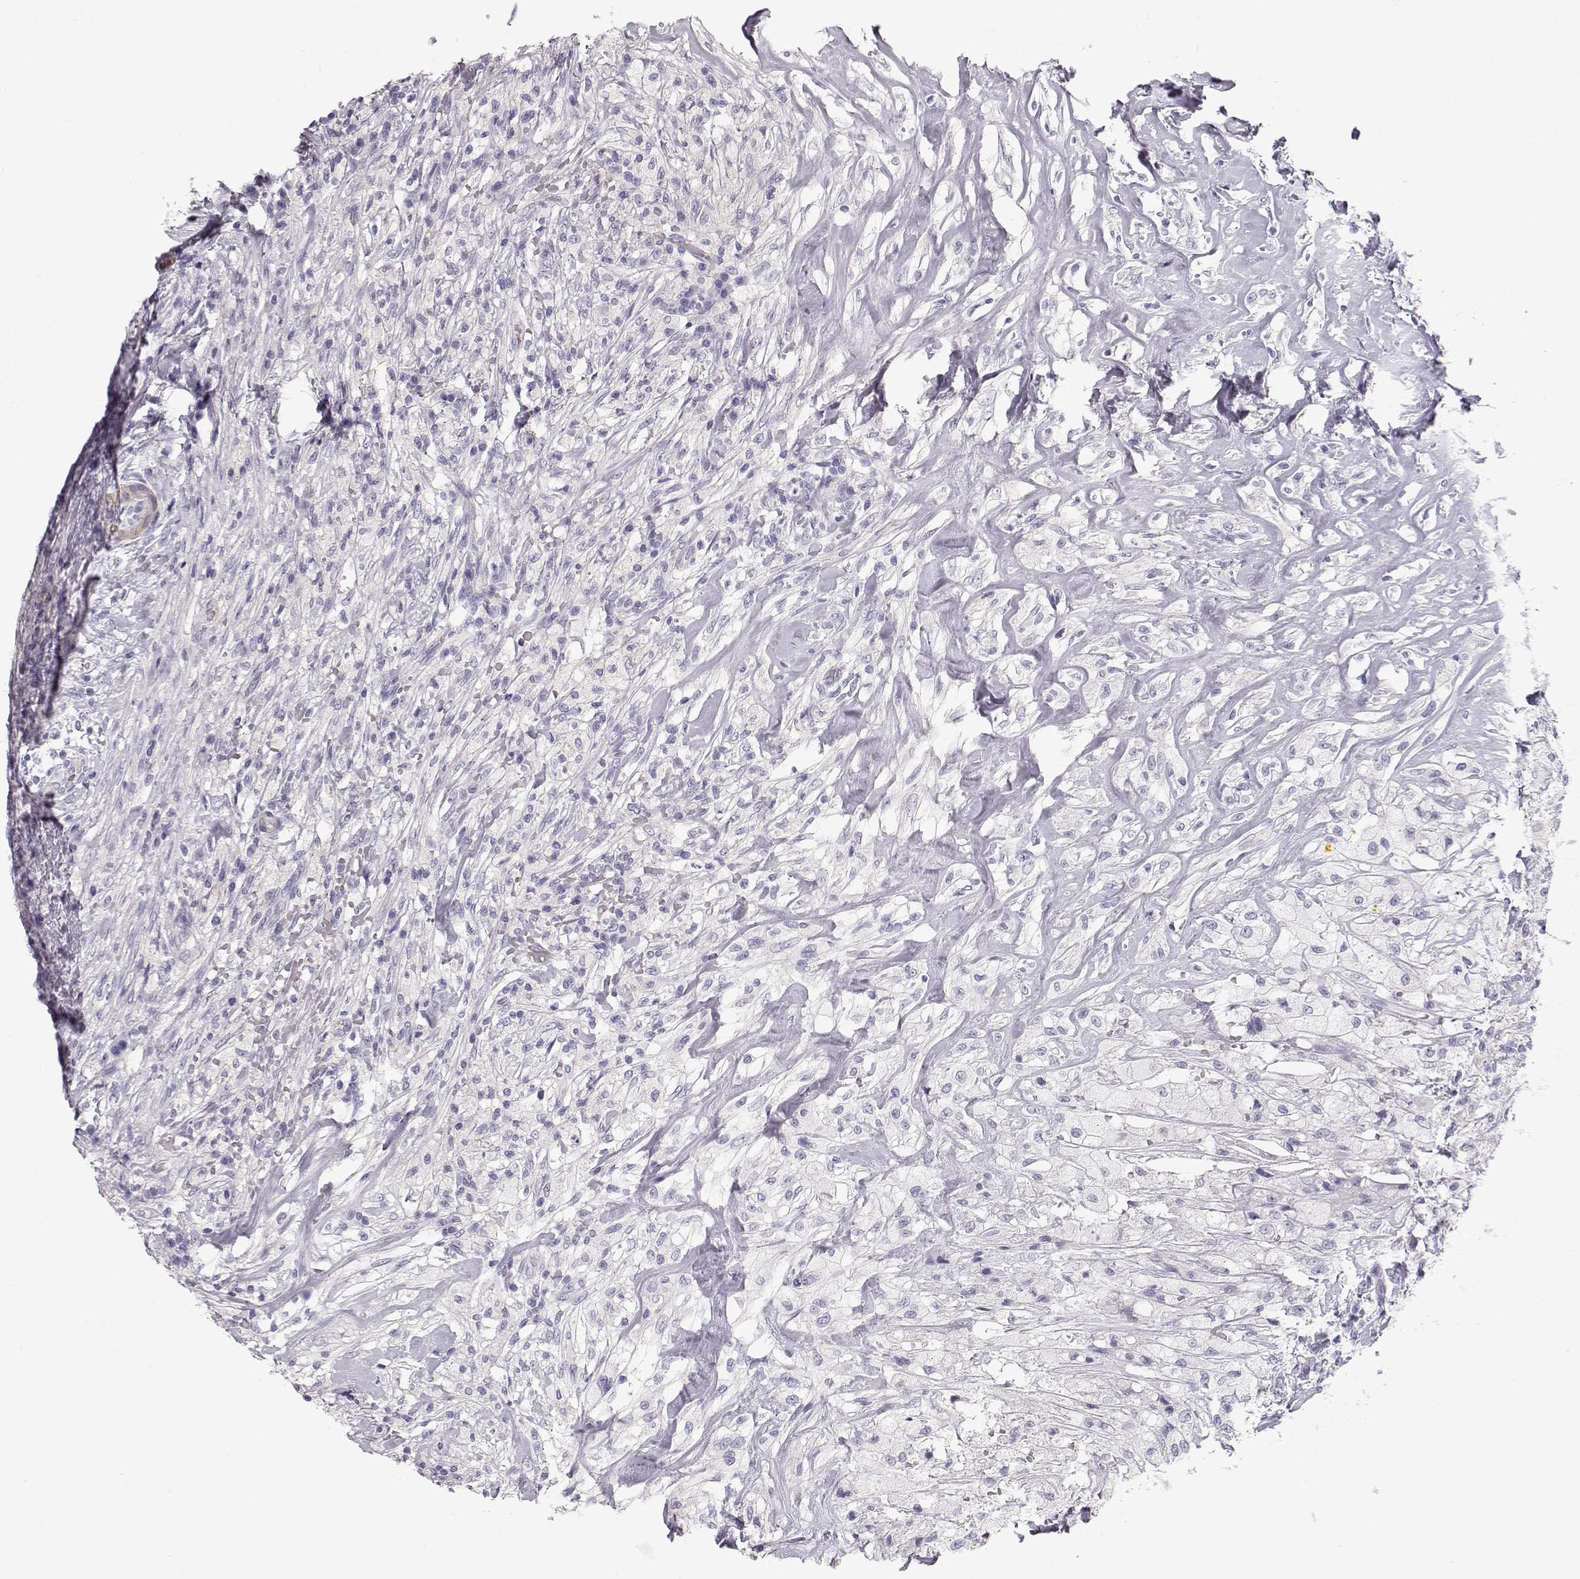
{"staining": {"intensity": "negative", "quantity": "none", "location": "none"}, "tissue": "testis cancer", "cell_type": "Tumor cells", "image_type": "cancer", "snomed": [{"axis": "morphology", "description": "Necrosis, NOS"}, {"axis": "morphology", "description": "Carcinoma, Embryonal, NOS"}, {"axis": "topography", "description": "Testis"}], "caption": "IHC image of neoplastic tissue: embryonal carcinoma (testis) stained with DAB displays no significant protein staining in tumor cells.", "gene": "SLITRK3", "patient": {"sex": "male", "age": 19}}